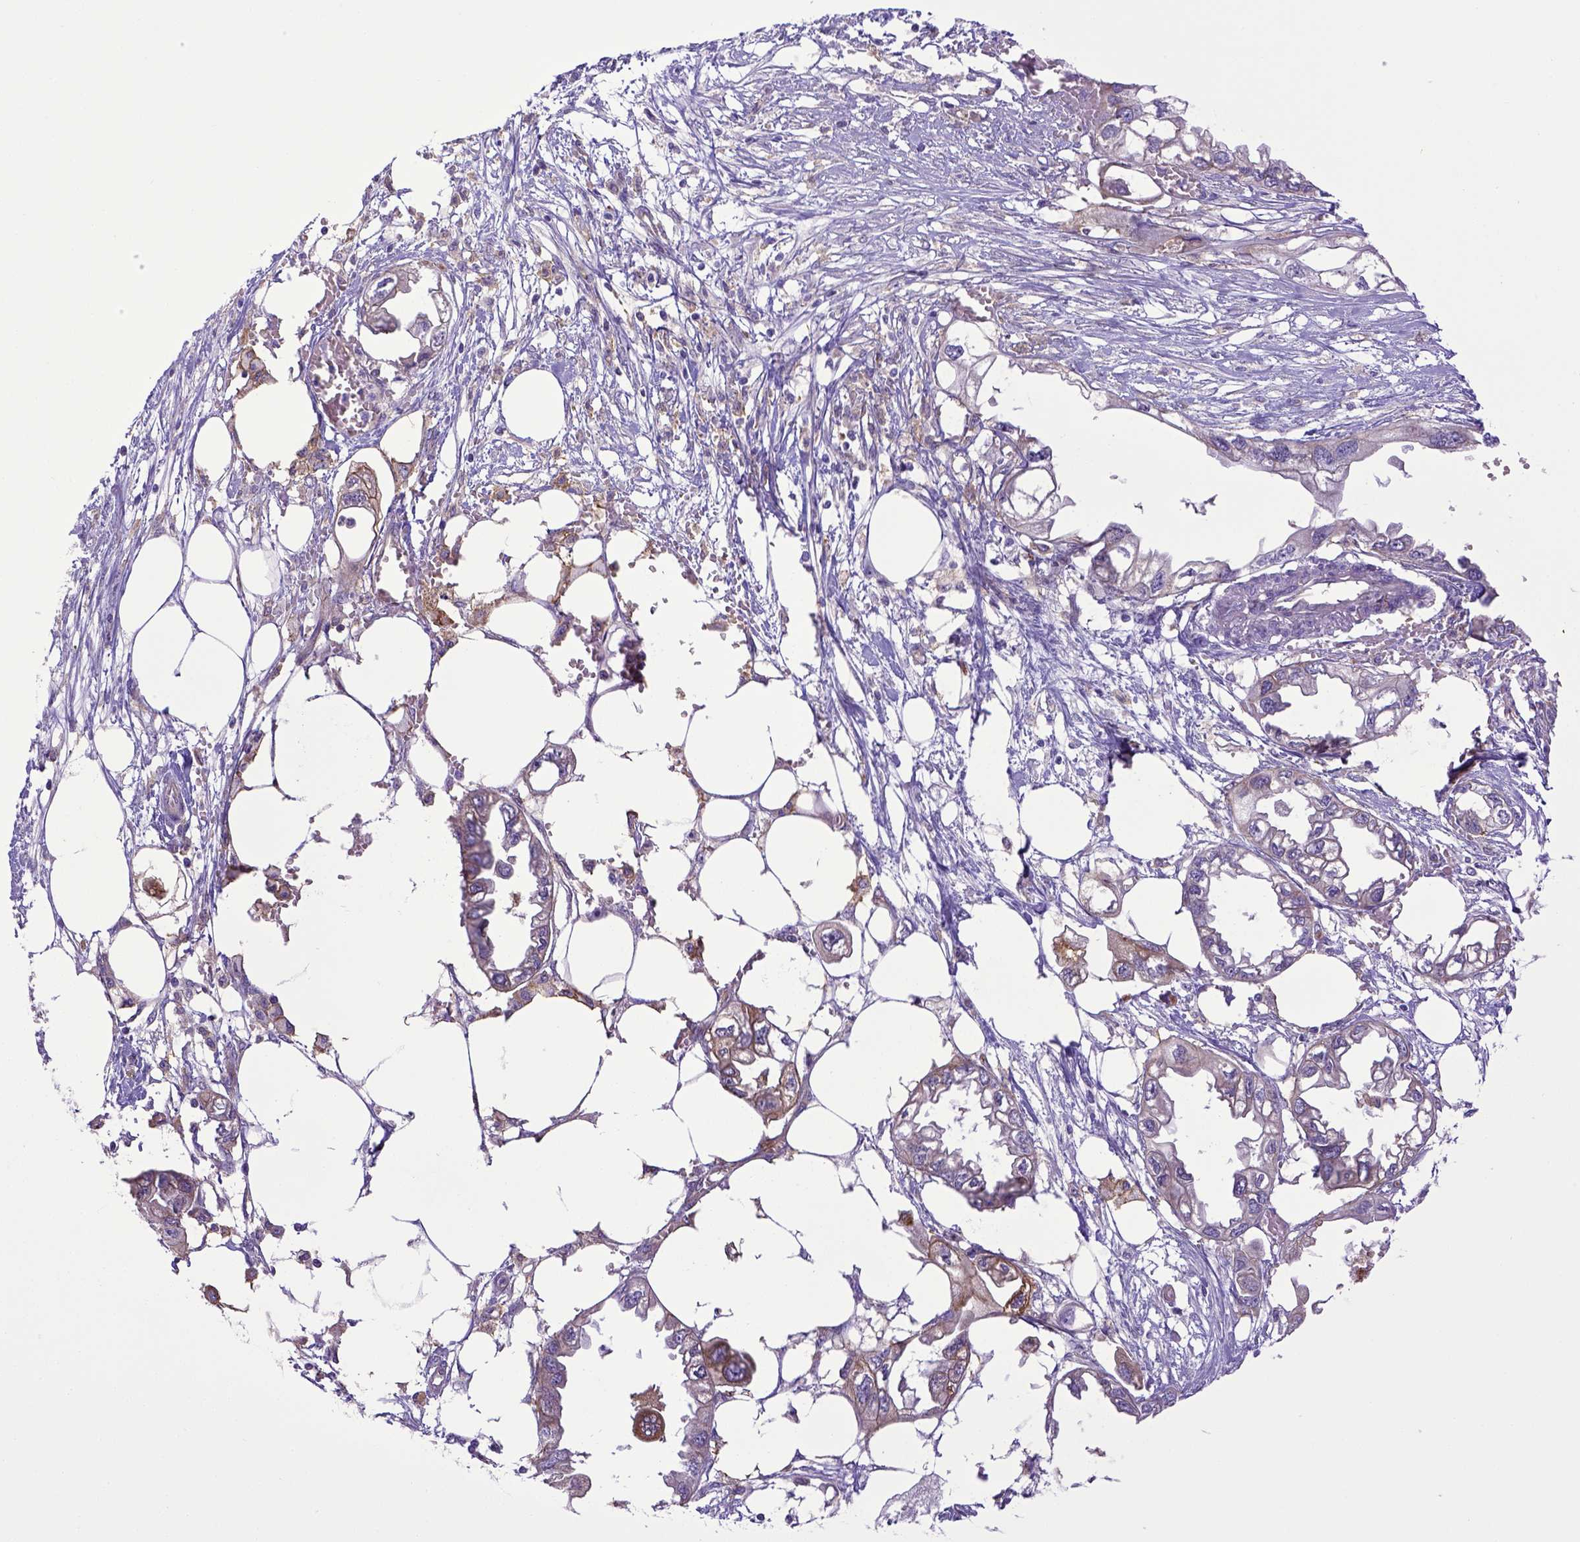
{"staining": {"intensity": "weak", "quantity": "<25%", "location": "cytoplasmic/membranous"}, "tissue": "endometrial cancer", "cell_type": "Tumor cells", "image_type": "cancer", "snomed": [{"axis": "morphology", "description": "Adenocarcinoma, NOS"}, {"axis": "morphology", "description": "Adenocarcinoma, metastatic, NOS"}, {"axis": "topography", "description": "Adipose tissue"}, {"axis": "topography", "description": "Endometrium"}], "caption": "Human adenocarcinoma (endometrial) stained for a protein using IHC demonstrates no expression in tumor cells.", "gene": "CD40", "patient": {"sex": "female", "age": 67}}